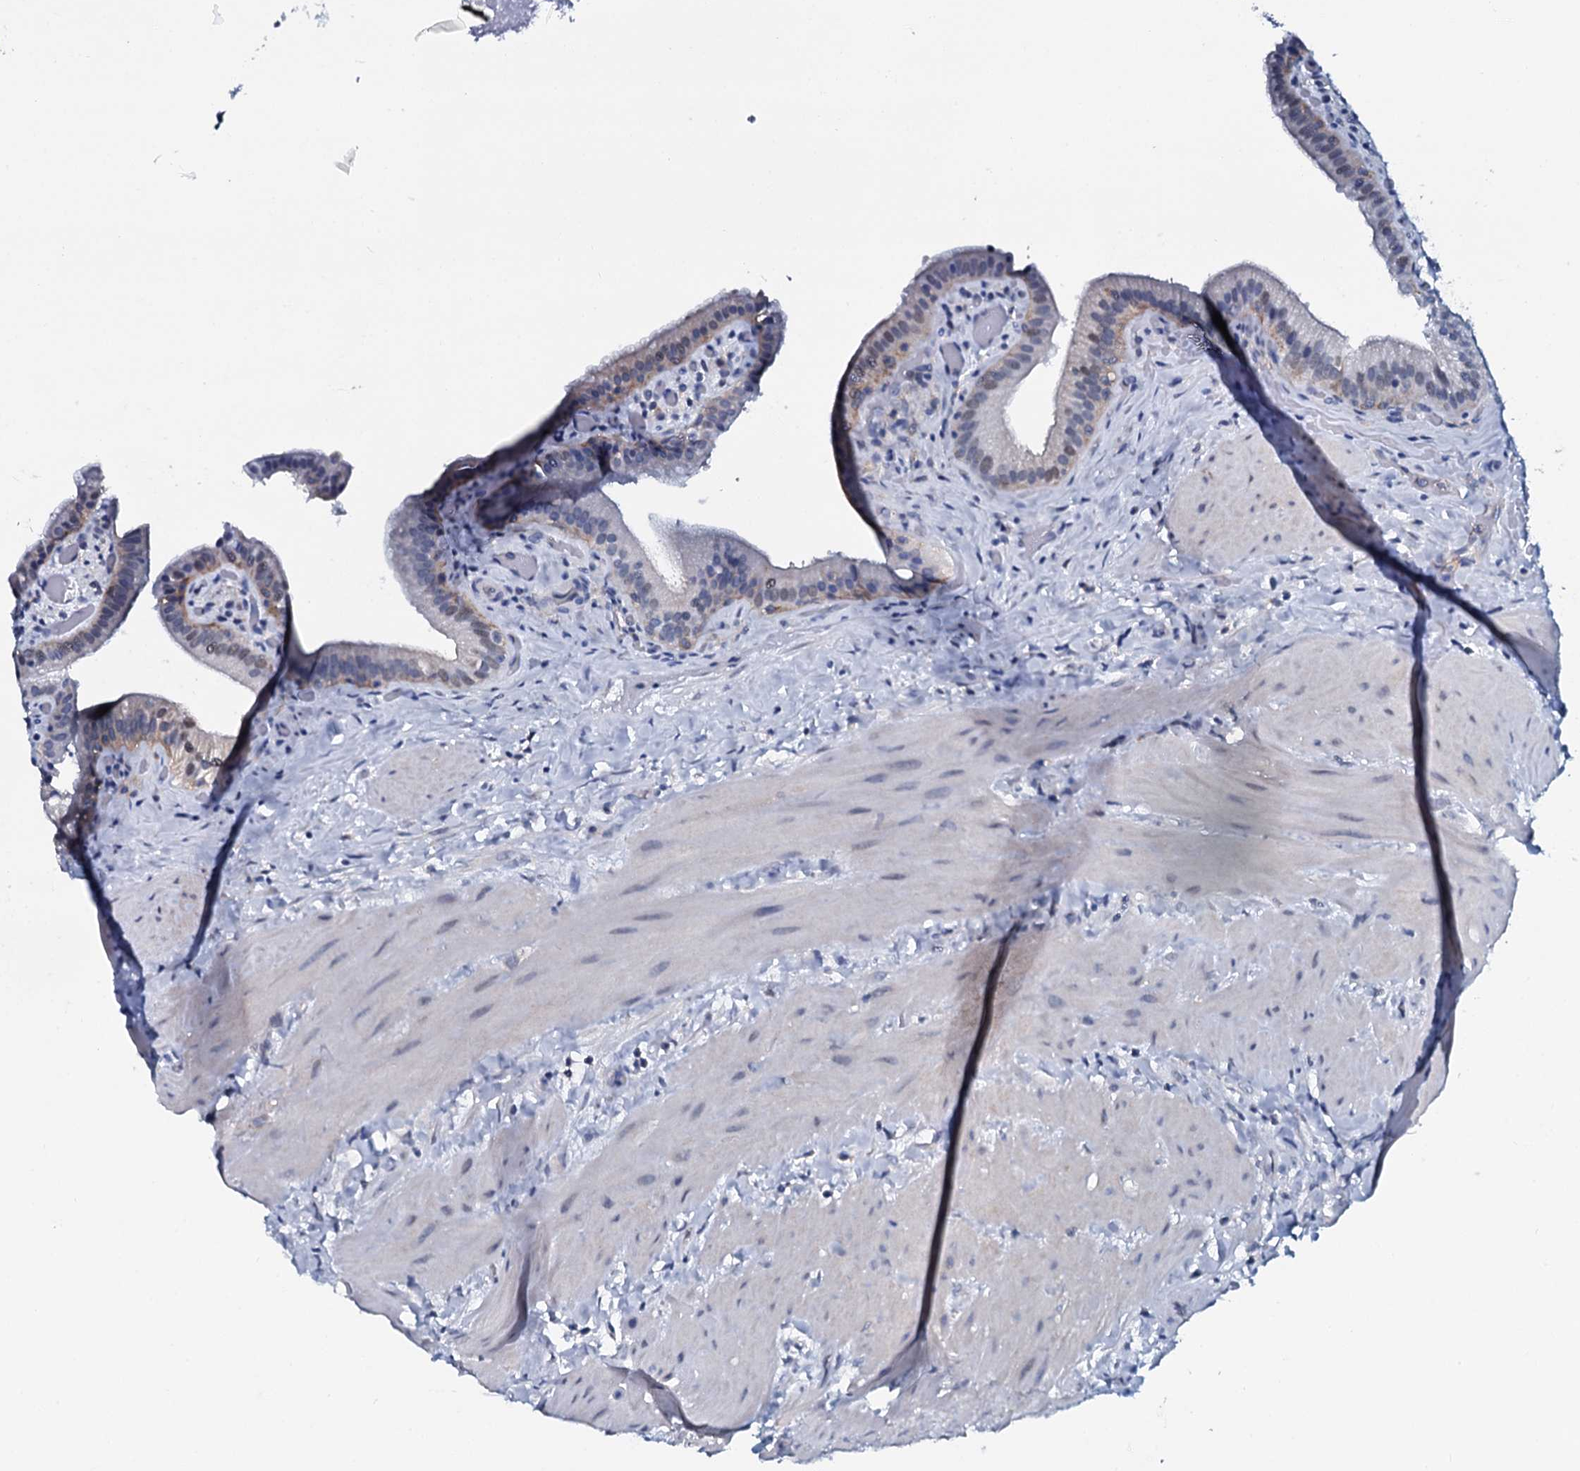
{"staining": {"intensity": "negative", "quantity": "none", "location": "none"}, "tissue": "gallbladder", "cell_type": "Glandular cells", "image_type": "normal", "snomed": [{"axis": "morphology", "description": "Normal tissue, NOS"}, {"axis": "topography", "description": "Gallbladder"}], "caption": "Immunohistochemistry image of normal gallbladder: human gallbladder stained with DAB (3,3'-diaminobenzidine) displays no significant protein staining in glandular cells. (DAB IHC visualized using brightfield microscopy, high magnification).", "gene": "SLC4A7", "patient": {"sex": "male", "age": 24}}